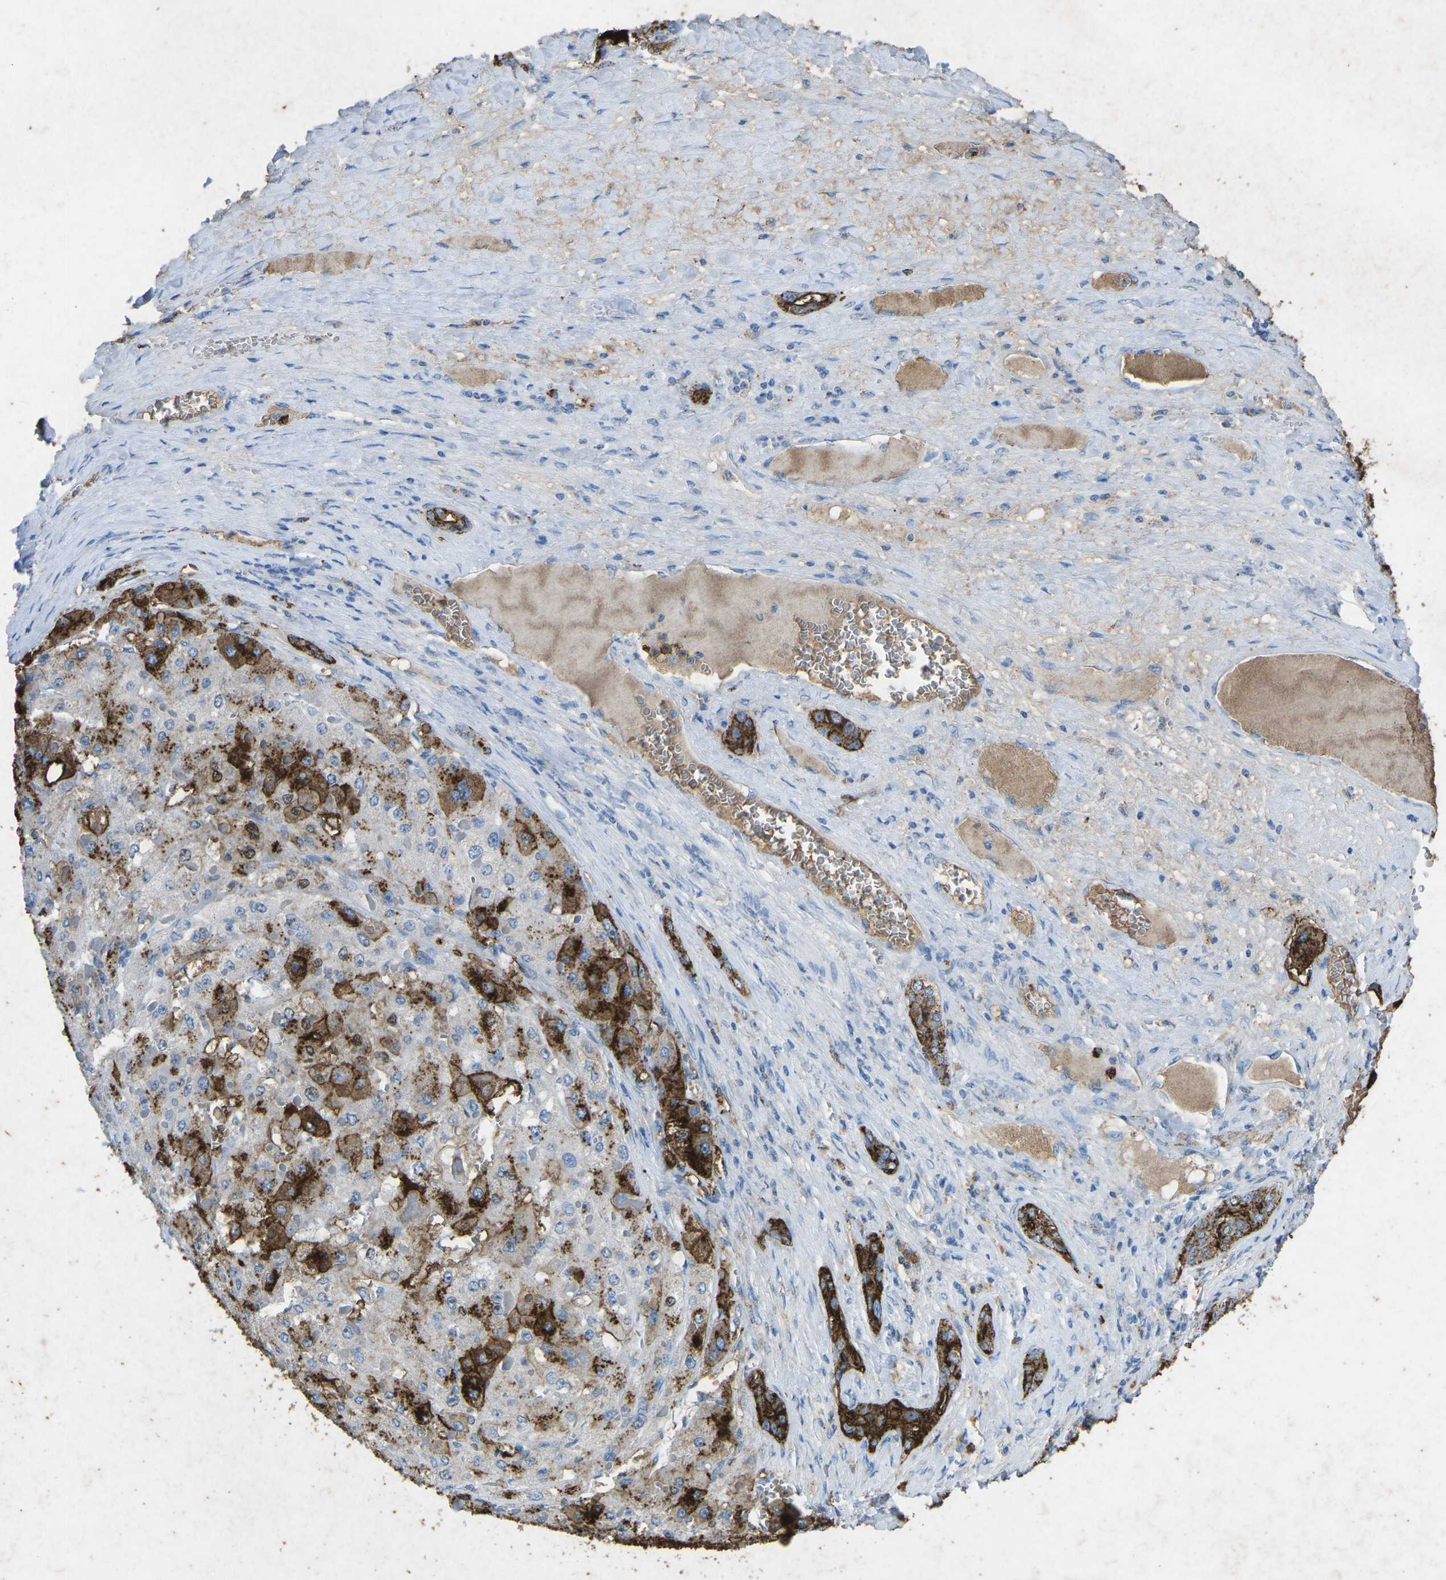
{"staining": {"intensity": "moderate", "quantity": "25%-75%", "location": "cytoplasmic/membranous"}, "tissue": "liver cancer", "cell_type": "Tumor cells", "image_type": "cancer", "snomed": [{"axis": "morphology", "description": "Carcinoma, Hepatocellular, NOS"}, {"axis": "topography", "description": "Liver"}], "caption": "Protein expression analysis of human liver cancer reveals moderate cytoplasmic/membranous staining in approximately 25%-75% of tumor cells. The protein is stained brown, and the nuclei are stained in blue (DAB IHC with brightfield microscopy, high magnification).", "gene": "CTAGE1", "patient": {"sex": "female", "age": 73}}